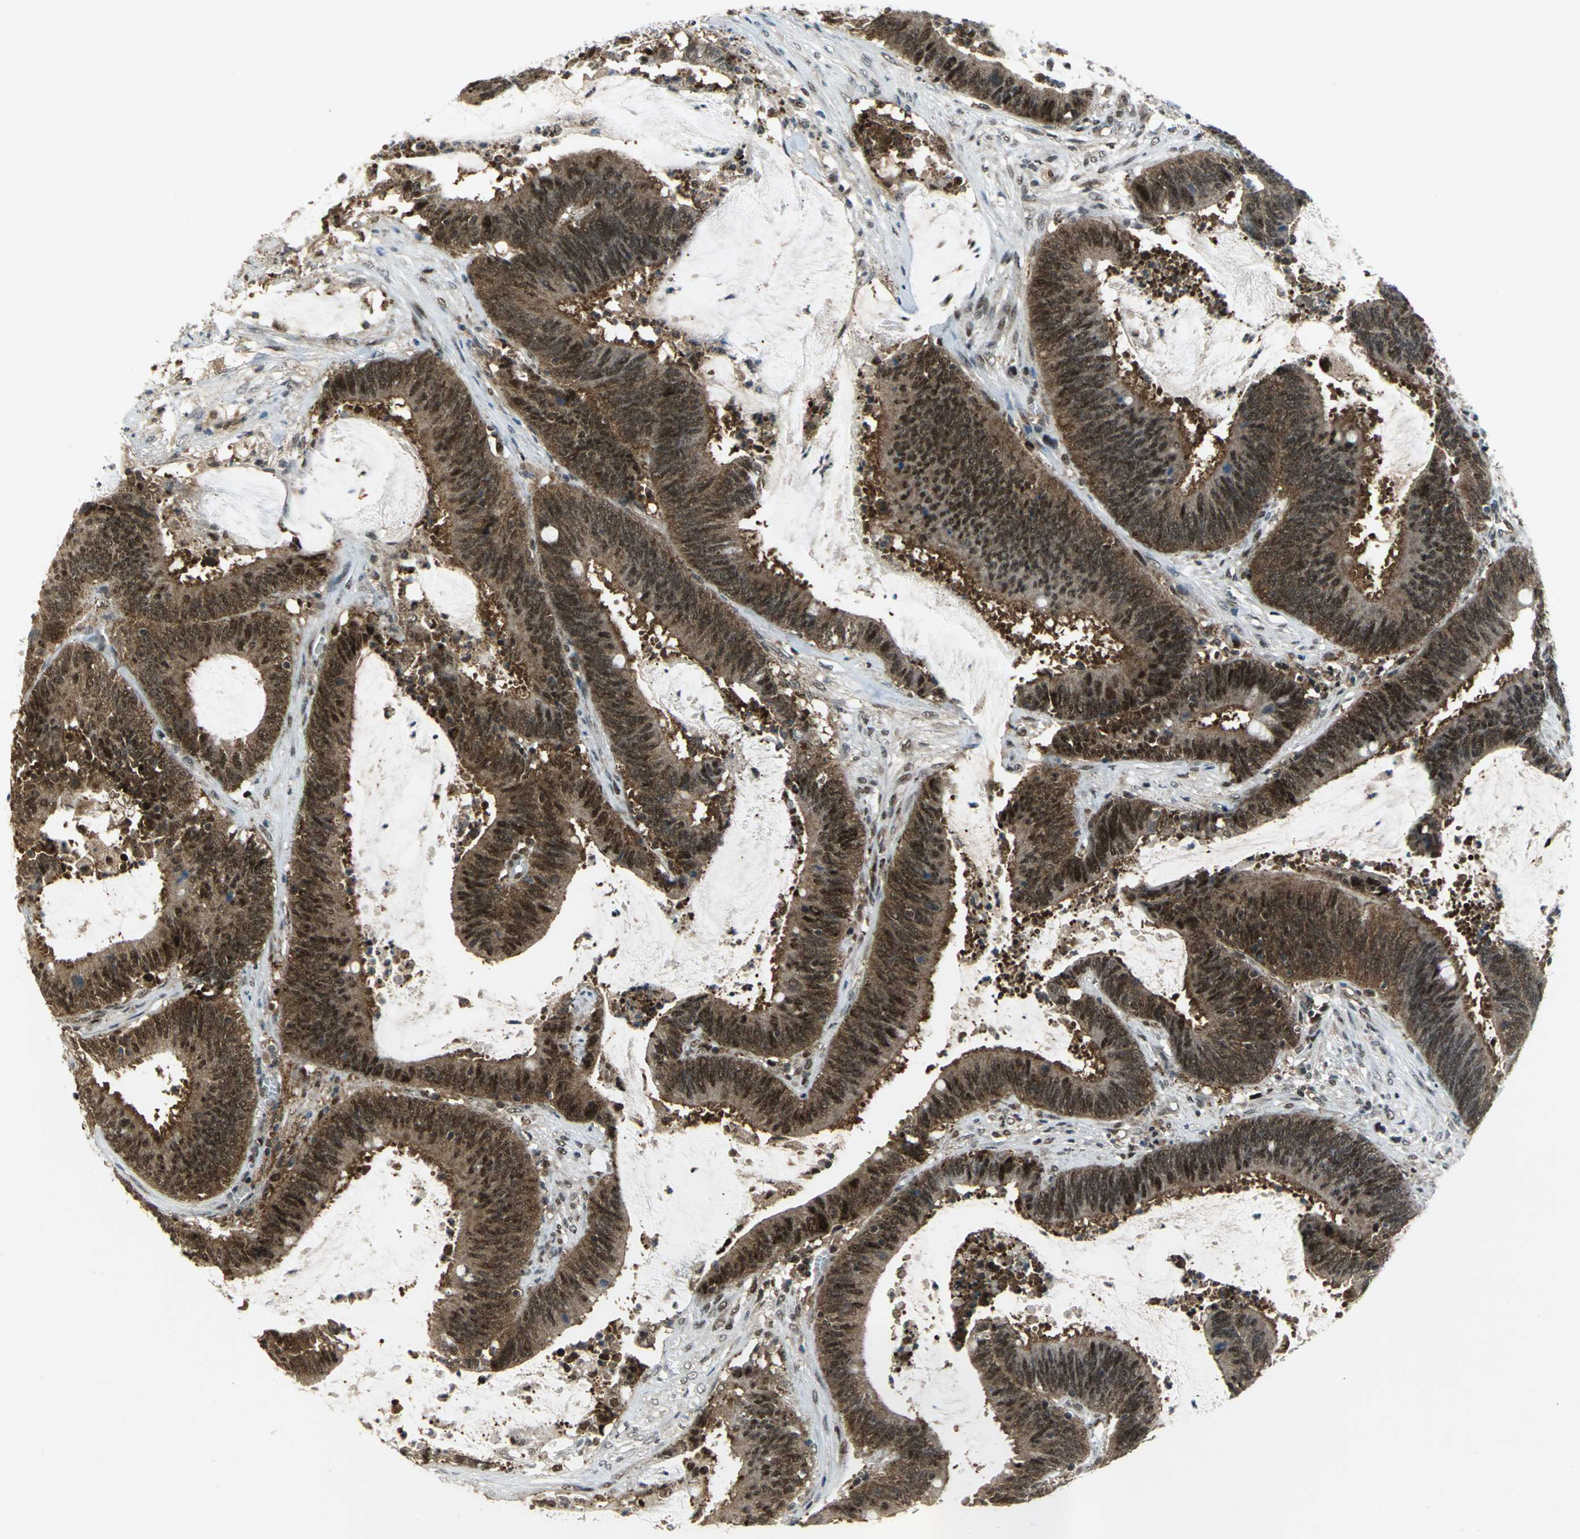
{"staining": {"intensity": "moderate", "quantity": ">75%", "location": "cytoplasmic/membranous,nuclear"}, "tissue": "colorectal cancer", "cell_type": "Tumor cells", "image_type": "cancer", "snomed": [{"axis": "morphology", "description": "Adenocarcinoma, NOS"}, {"axis": "topography", "description": "Rectum"}], "caption": "The photomicrograph reveals staining of colorectal cancer (adenocarcinoma), revealing moderate cytoplasmic/membranous and nuclear protein staining (brown color) within tumor cells.", "gene": "PSMA4", "patient": {"sex": "female", "age": 66}}